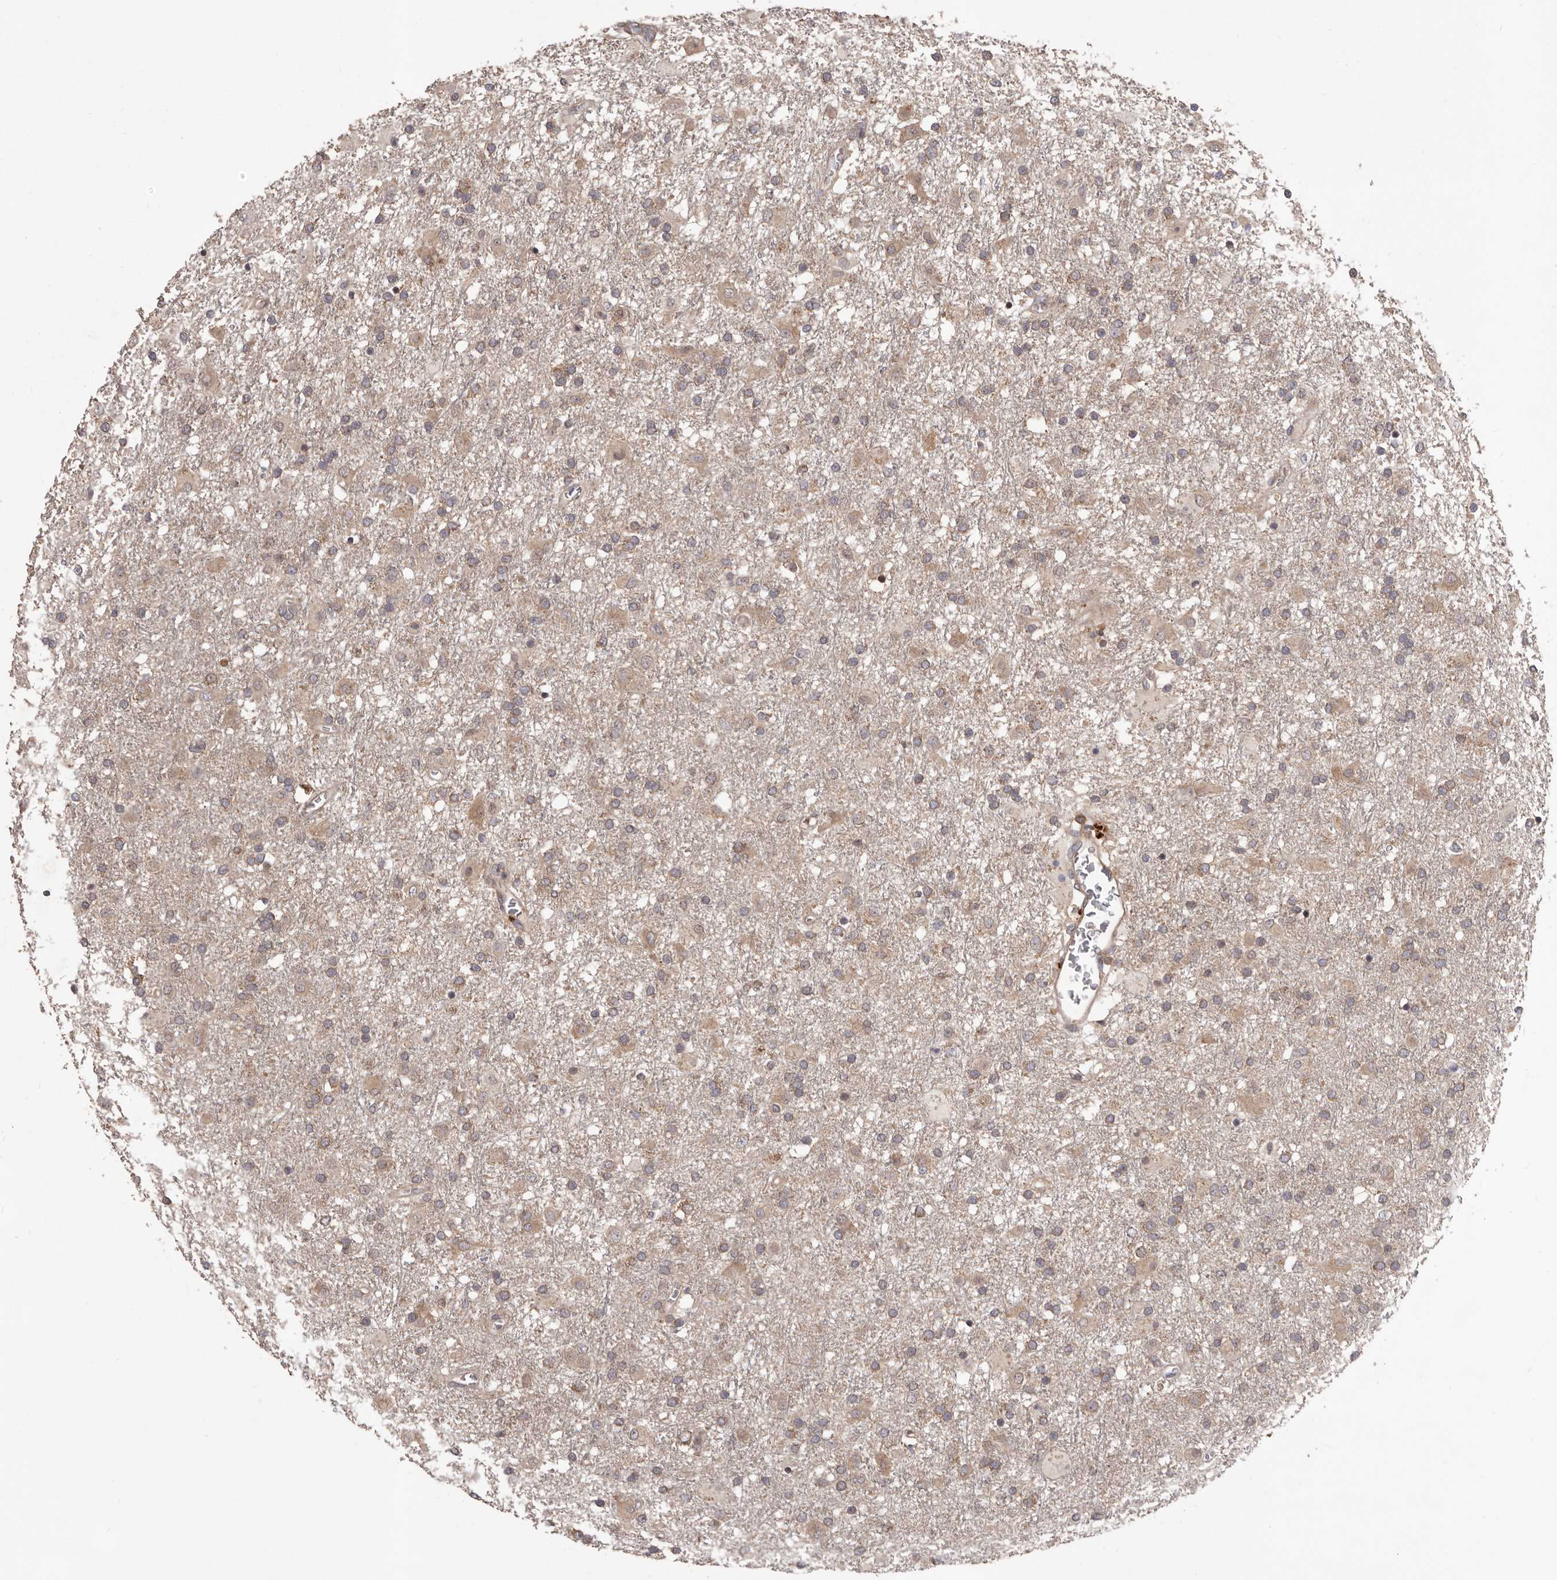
{"staining": {"intensity": "weak", "quantity": ">75%", "location": "cytoplasmic/membranous"}, "tissue": "glioma", "cell_type": "Tumor cells", "image_type": "cancer", "snomed": [{"axis": "morphology", "description": "Glioma, malignant, Low grade"}, {"axis": "topography", "description": "Brain"}], "caption": "Immunohistochemical staining of malignant glioma (low-grade) exhibits low levels of weak cytoplasmic/membranous staining in about >75% of tumor cells.", "gene": "HBS1L", "patient": {"sex": "male", "age": 65}}